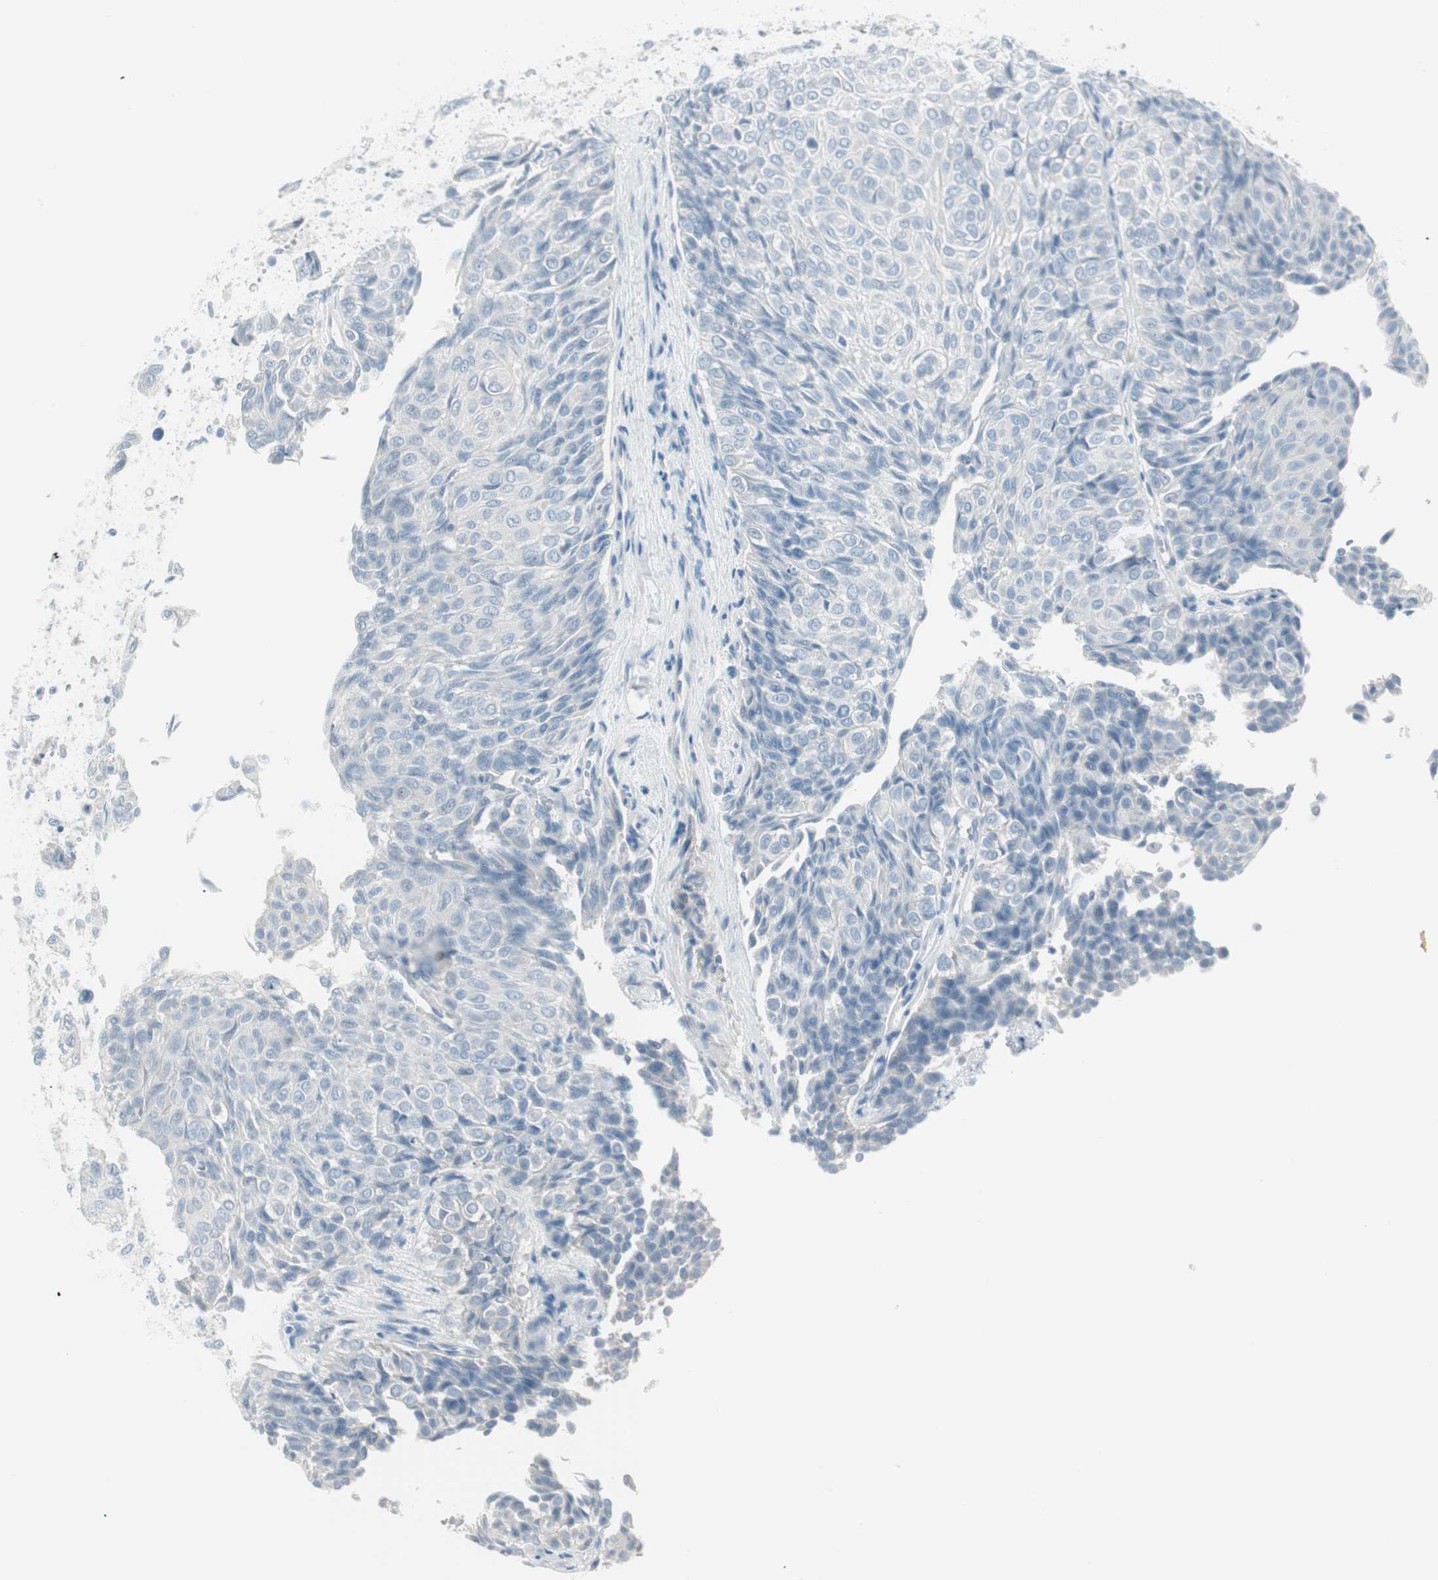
{"staining": {"intensity": "negative", "quantity": "none", "location": "none"}, "tissue": "urothelial cancer", "cell_type": "Tumor cells", "image_type": "cancer", "snomed": [{"axis": "morphology", "description": "Urothelial carcinoma, Low grade"}, {"axis": "topography", "description": "Urinary bladder"}], "caption": "This micrograph is of urothelial carcinoma (low-grade) stained with immunohistochemistry (IHC) to label a protein in brown with the nuclei are counter-stained blue. There is no positivity in tumor cells.", "gene": "ITLN2", "patient": {"sex": "male", "age": 78}}